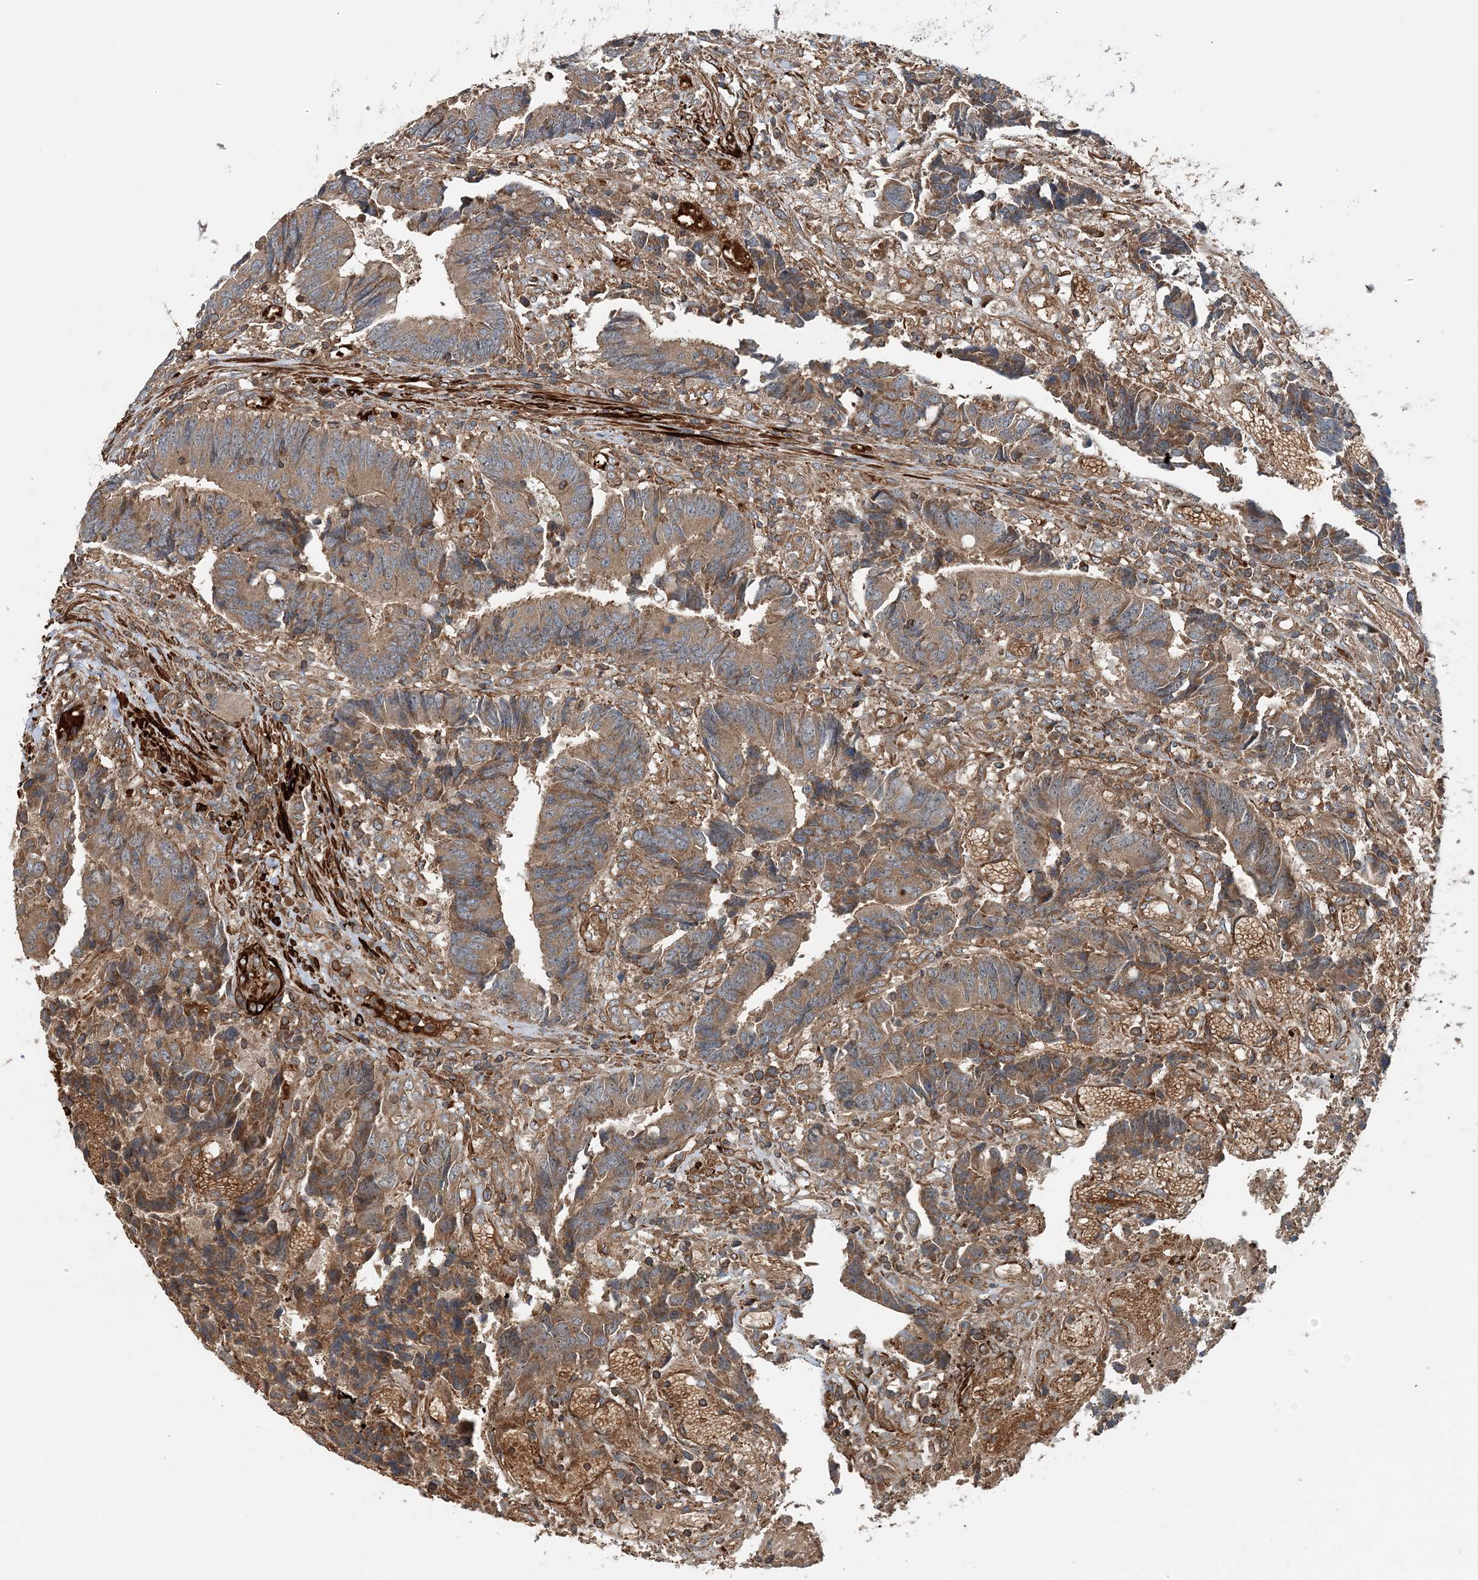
{"staining": {"intensity": "moderate", "quantity": ">75%", "location": "cytoplasmic/membranous"}, "tissue": "colorectal cancer", "cell_type": "Tumor cells", "image_type": "cancer", "snomed": [{"axis": "morphology", "description": "Adenocarcinoma, NOS"}, {"axis": "topography", "description": "Rectum"}], "caption": "Immunohistochemical staining of colorectal adenocarcinoma displays moderate cytoplasmic/membranous protein positivity in about >75% of tumor cells.", "gene": "TTI1", "patient": {"sex": "male", "age": 84}}